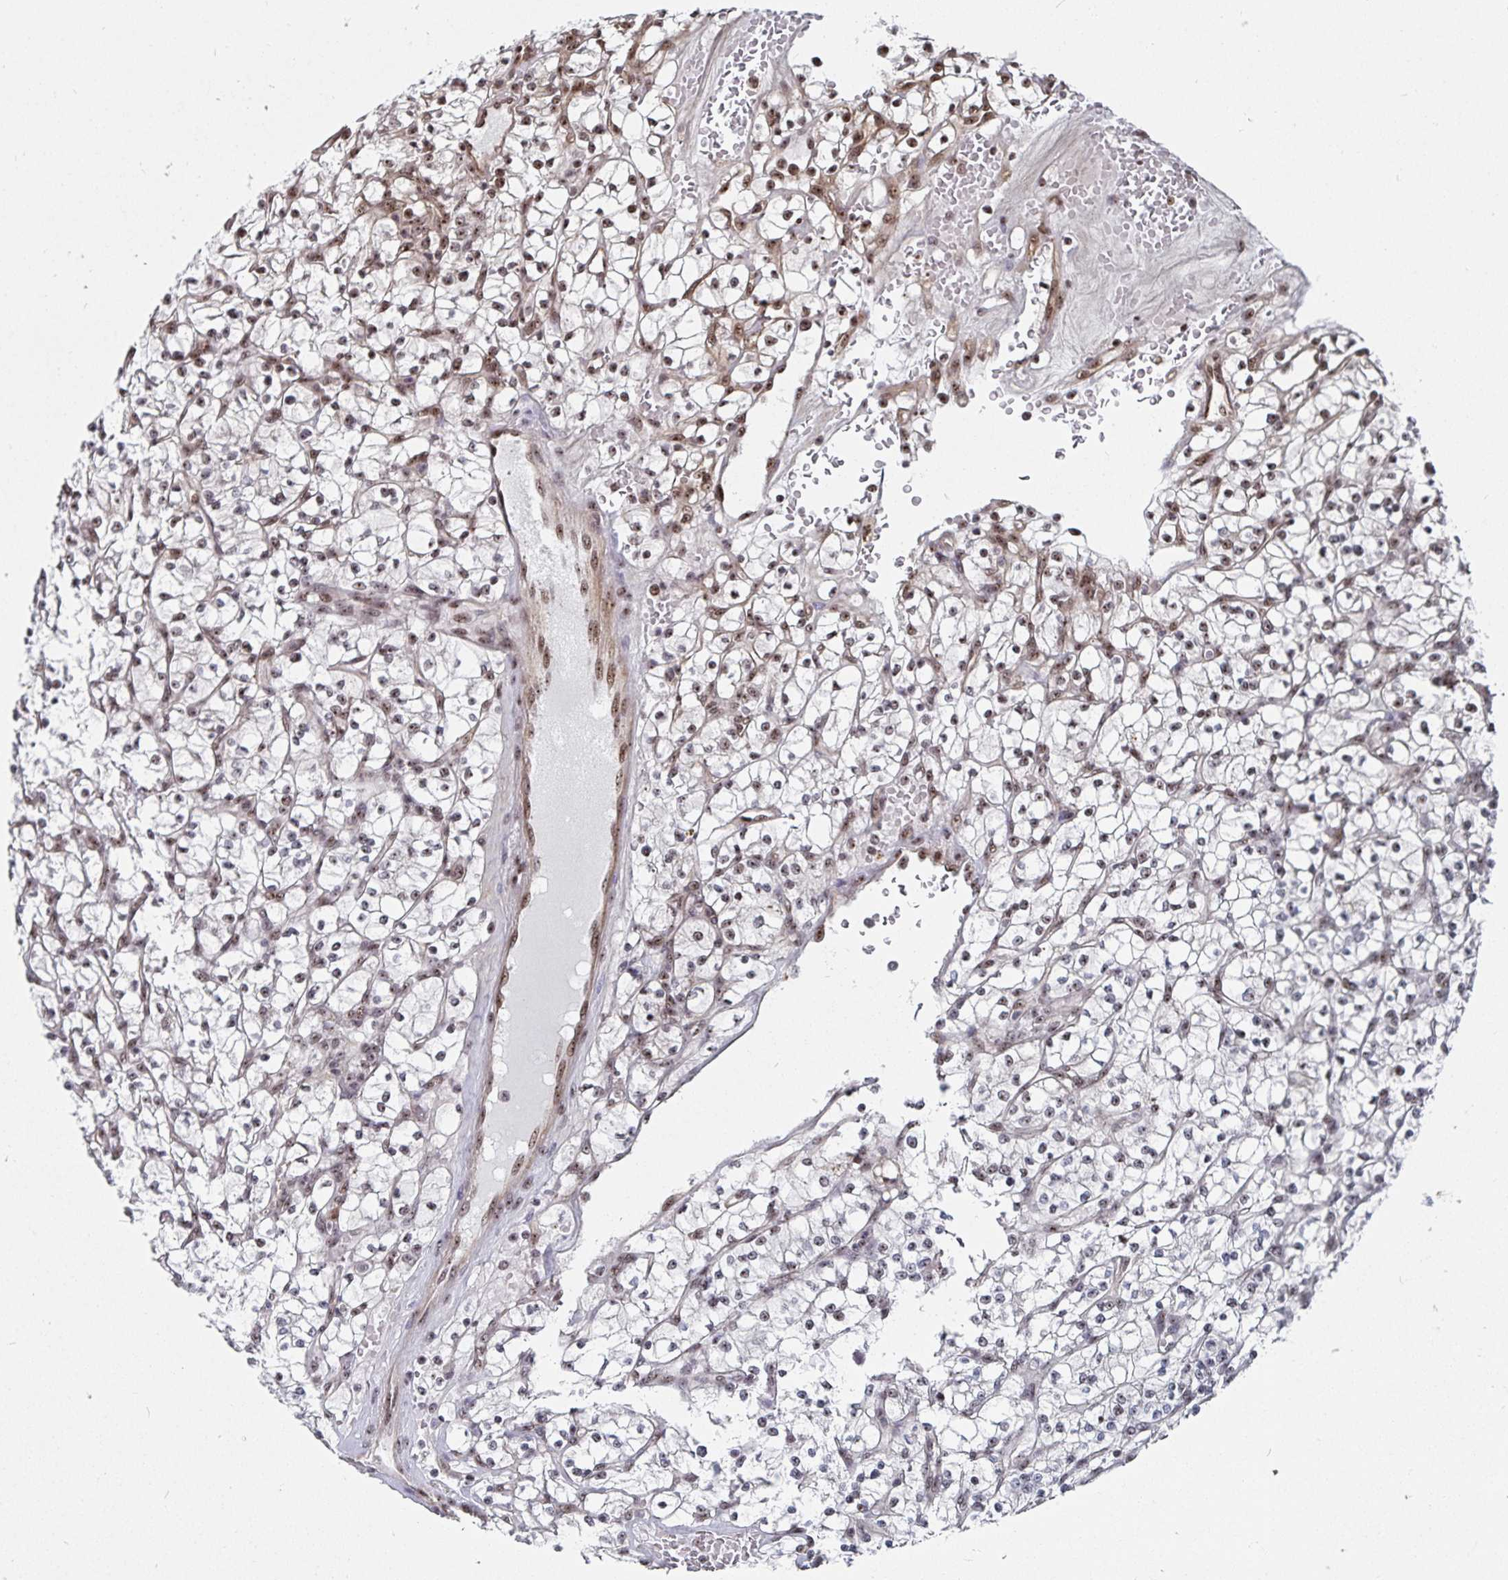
{"staining": {"intensity": "moderate", "quantity": "25%-75%", "location": "nuclear"}, "tissue": "renal cancer", "cell_type": "Tumor cells", "image_type": "cancer", "snomed": [{"axis": "morphology", "description": "Adenocarcinoma, NOS"}, {"axis": "topography", "description": "Kidney"}], "caption": "Immunohistochemistry (DAB (3,3'-diaminobenzidine)) staining of human adenocarcinoma (renal) reveals moderate nuclear protein positivity in approximately 25%-75% of tumor cells. Immunohistochemistry stains the protein in brown and the nuclei are stained blue.", "gene": "LAS1L", "patient": {"sex": "female", "age": 64}}